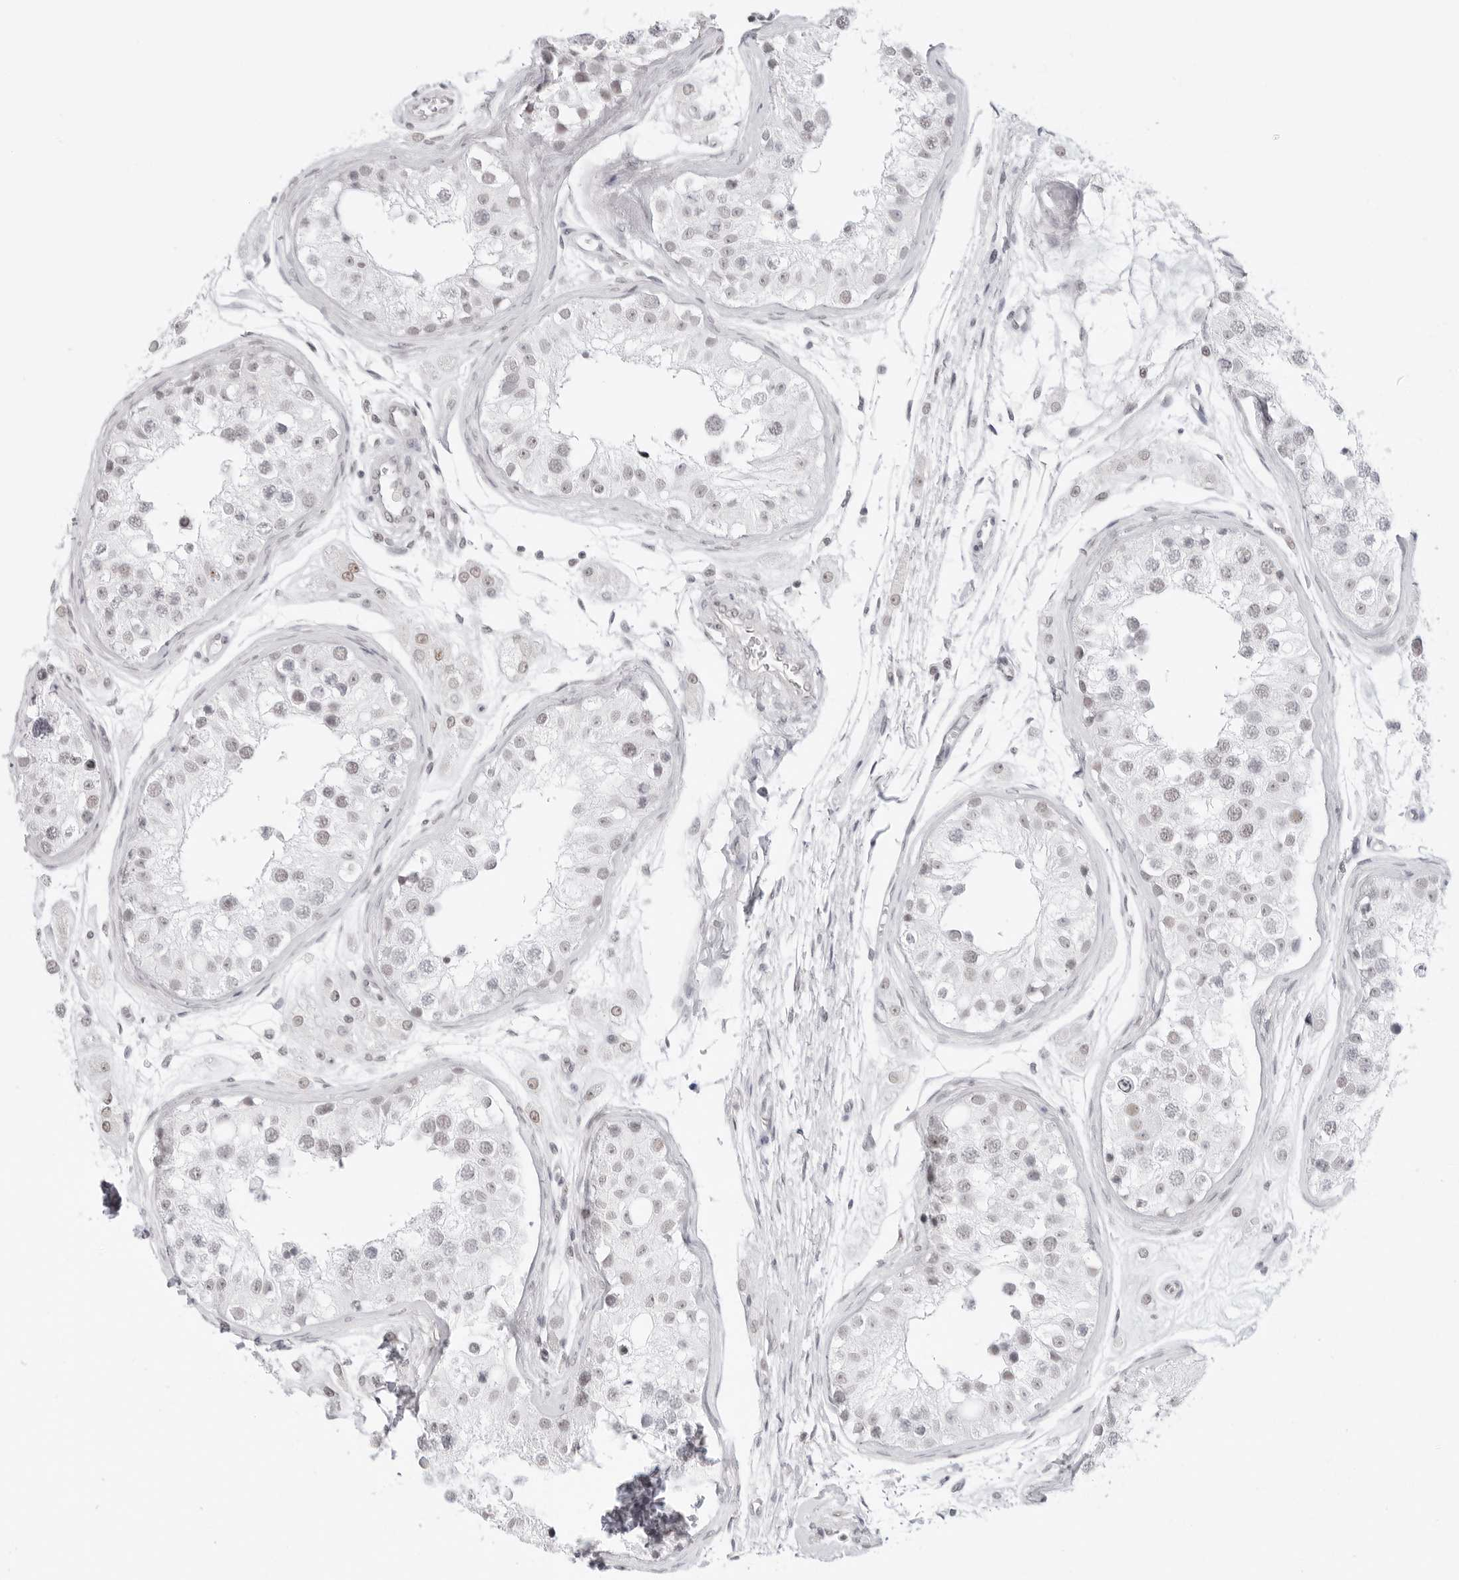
{"staining": {"intensity": "weak", "quantity": "<25%", "location": "nuclear"}, "tissue": "testis", "cell_type": "Cells in seminiferous ducts", "image_type": "normal", "snomed": [{"axis": "morphology", "description": "Normal tissue, NOS"}, {"axis": "morphology", "description": "Adenocarcinoma, metastatic, NOS"}, {"axis": "topography", "description": "Testis"}], "caption": "This is an immunohistochemistry (IHC) photomicrograph of unremarkable human testis. There is no staining in cells in seminiferous ducts.", "gene": "TCIM", "patient": {"sex": "male", "age": 26}}